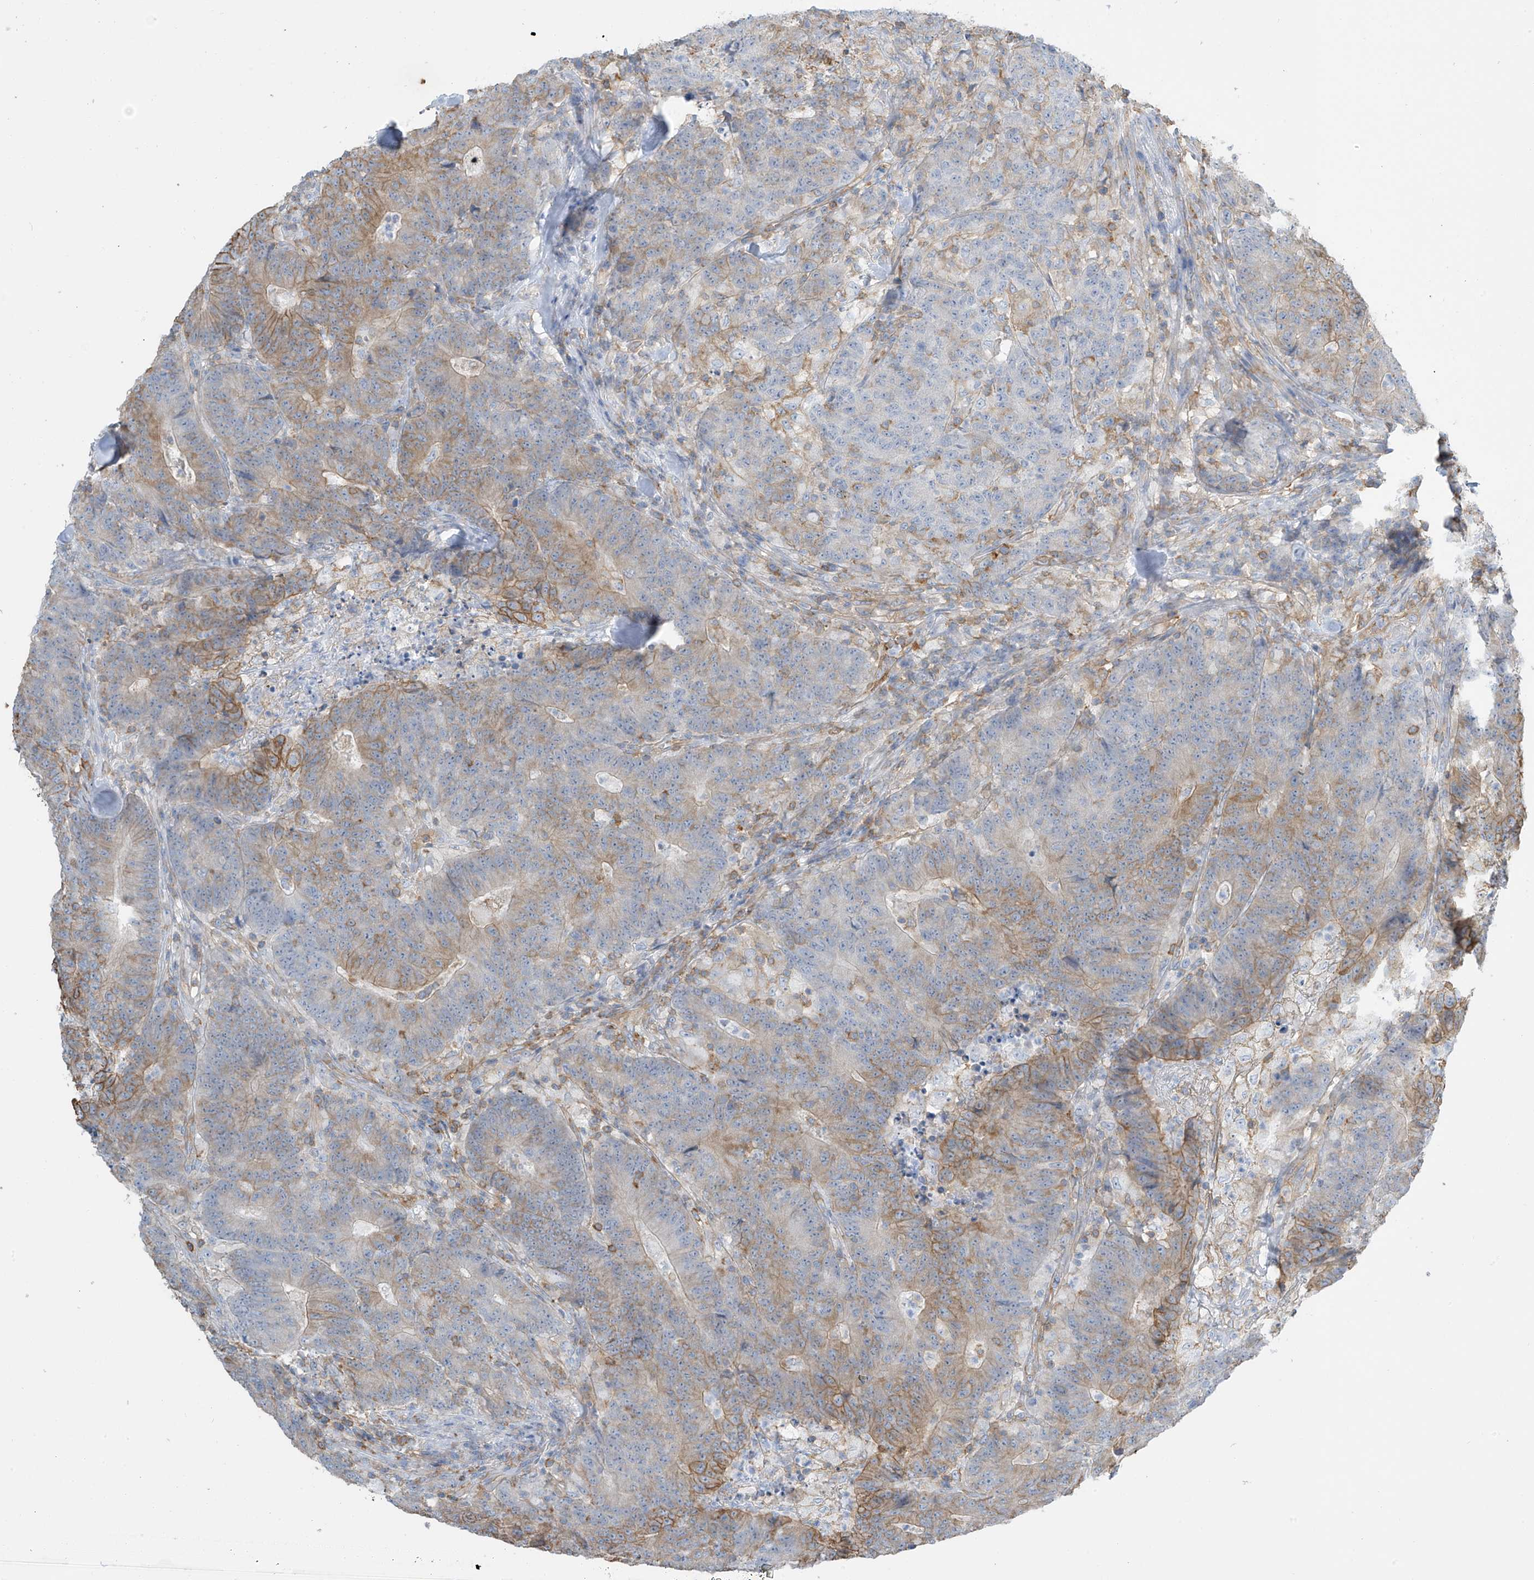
{"staining": {"intensity": "moderate", "quantity": "25%-75%", "location": "cytoplasmic/membranous"}, "tissue": "colorectal cancer", "cell_type": "Tumor cells", "image_type": "cancer", "snomed": [{"axis": "morphology", "description": "Normal tissue, NOS"}, {"axis": "morphology", "description": "Adenocarcinoma, NOS"}, {"axis": "topography", "description": "Colon"}], "caption": "Protein expression analysis of human colorectal adenocarcinoma reveals moderate cytoplasmic/membranous staining in about 25%-75% of tumor cells. (Brightfield microscopy of DAB IHC at high magnification).", "gene": "ZNF846", "patient": {"sex": "female", "age": 75}}